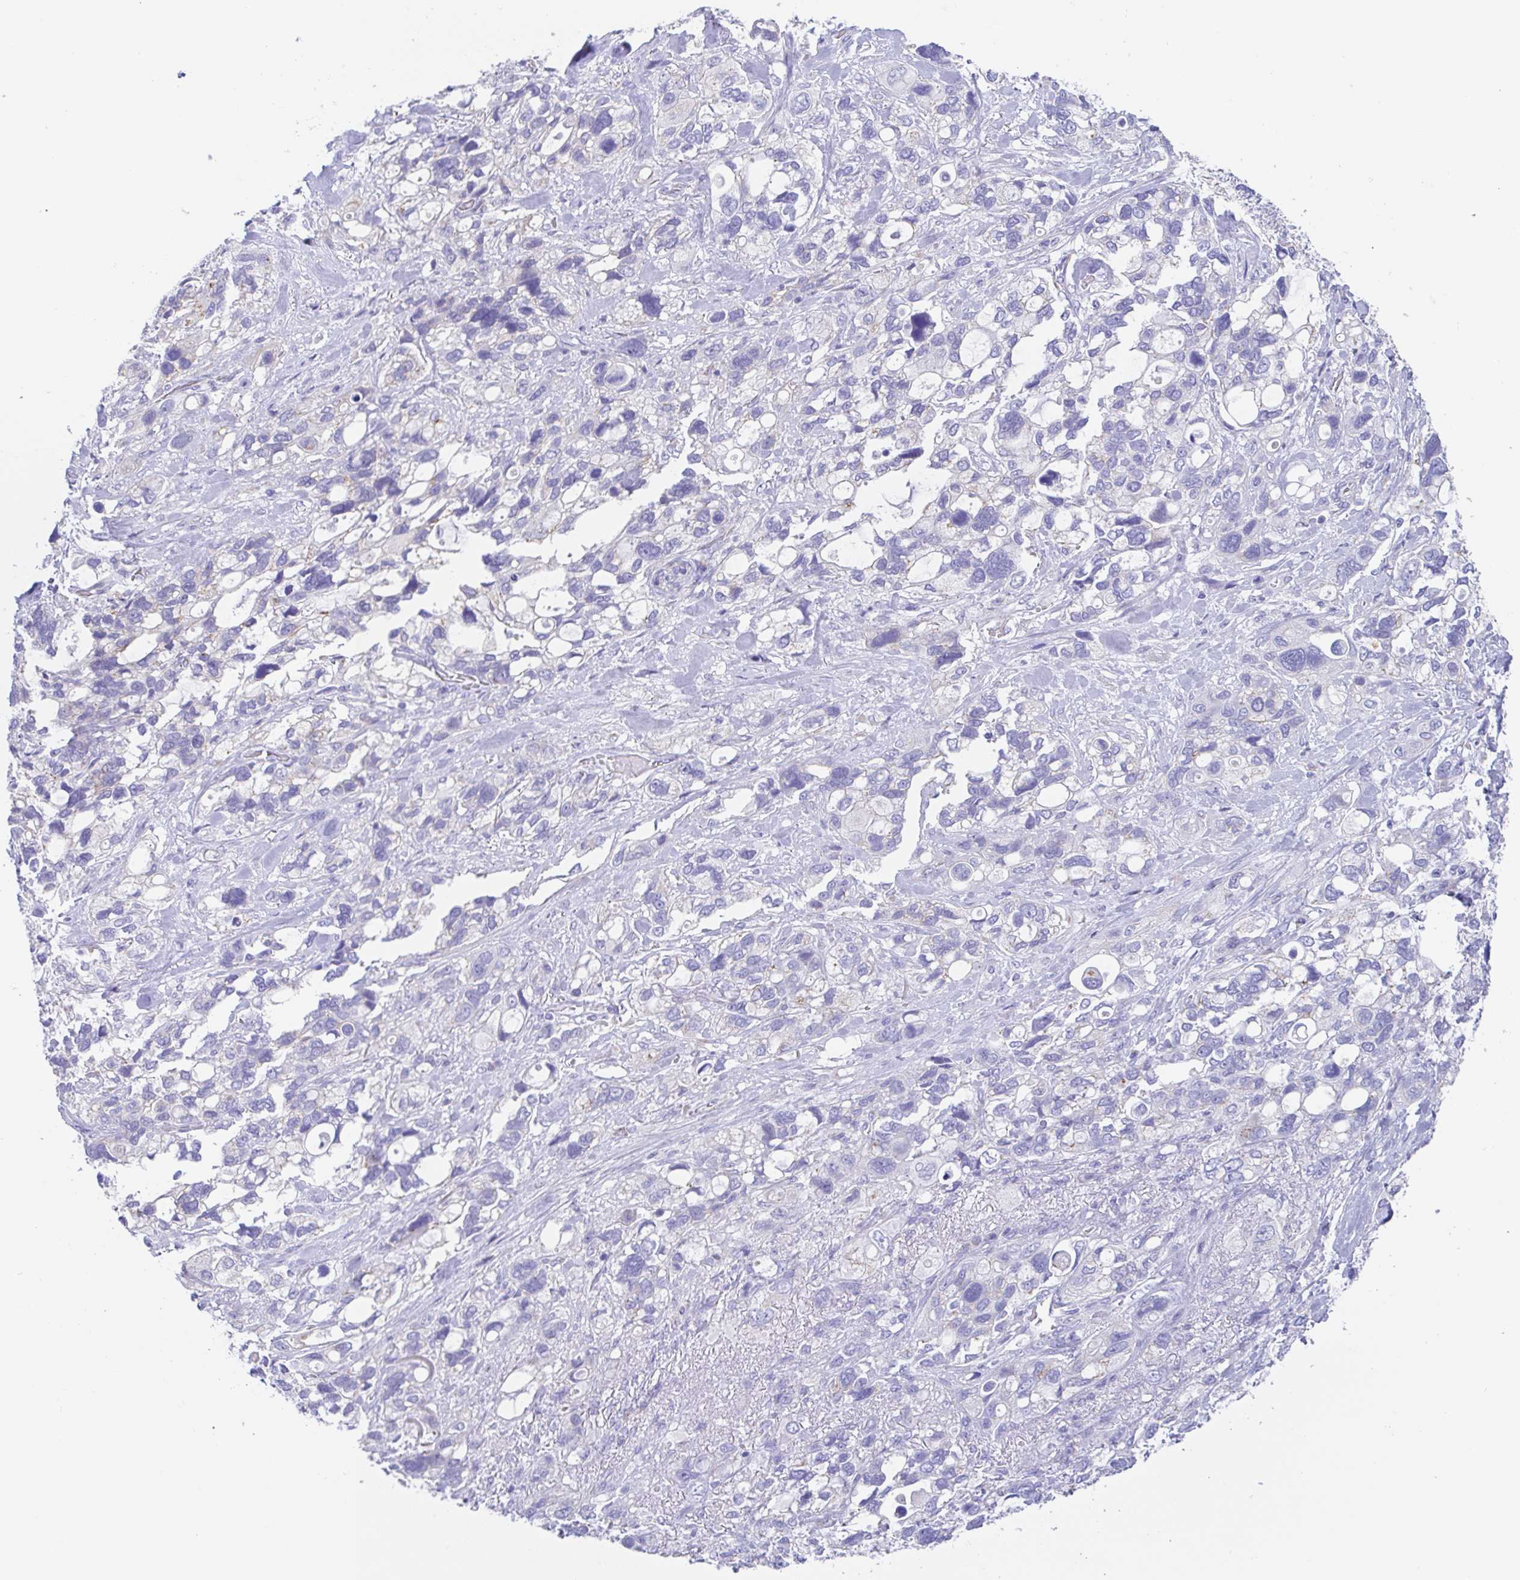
{"staining": {"intensity": "negative", "quantity": "none", "location": "none"}, "tissue": "stomach cancer", "cell_type": "Tumor cells", "image_type": "cancer", "snomed": [{"axis": "morphology", "description": "Adenocarcinoma, NOS"}, {"axis": "topography", "description": "Stomach, upper"}], "caption": "Tumor cells show no significant protein positivity in stomach cancer.", "gene": "SCG3", "patient": {"sex": "female", "age": 81}}